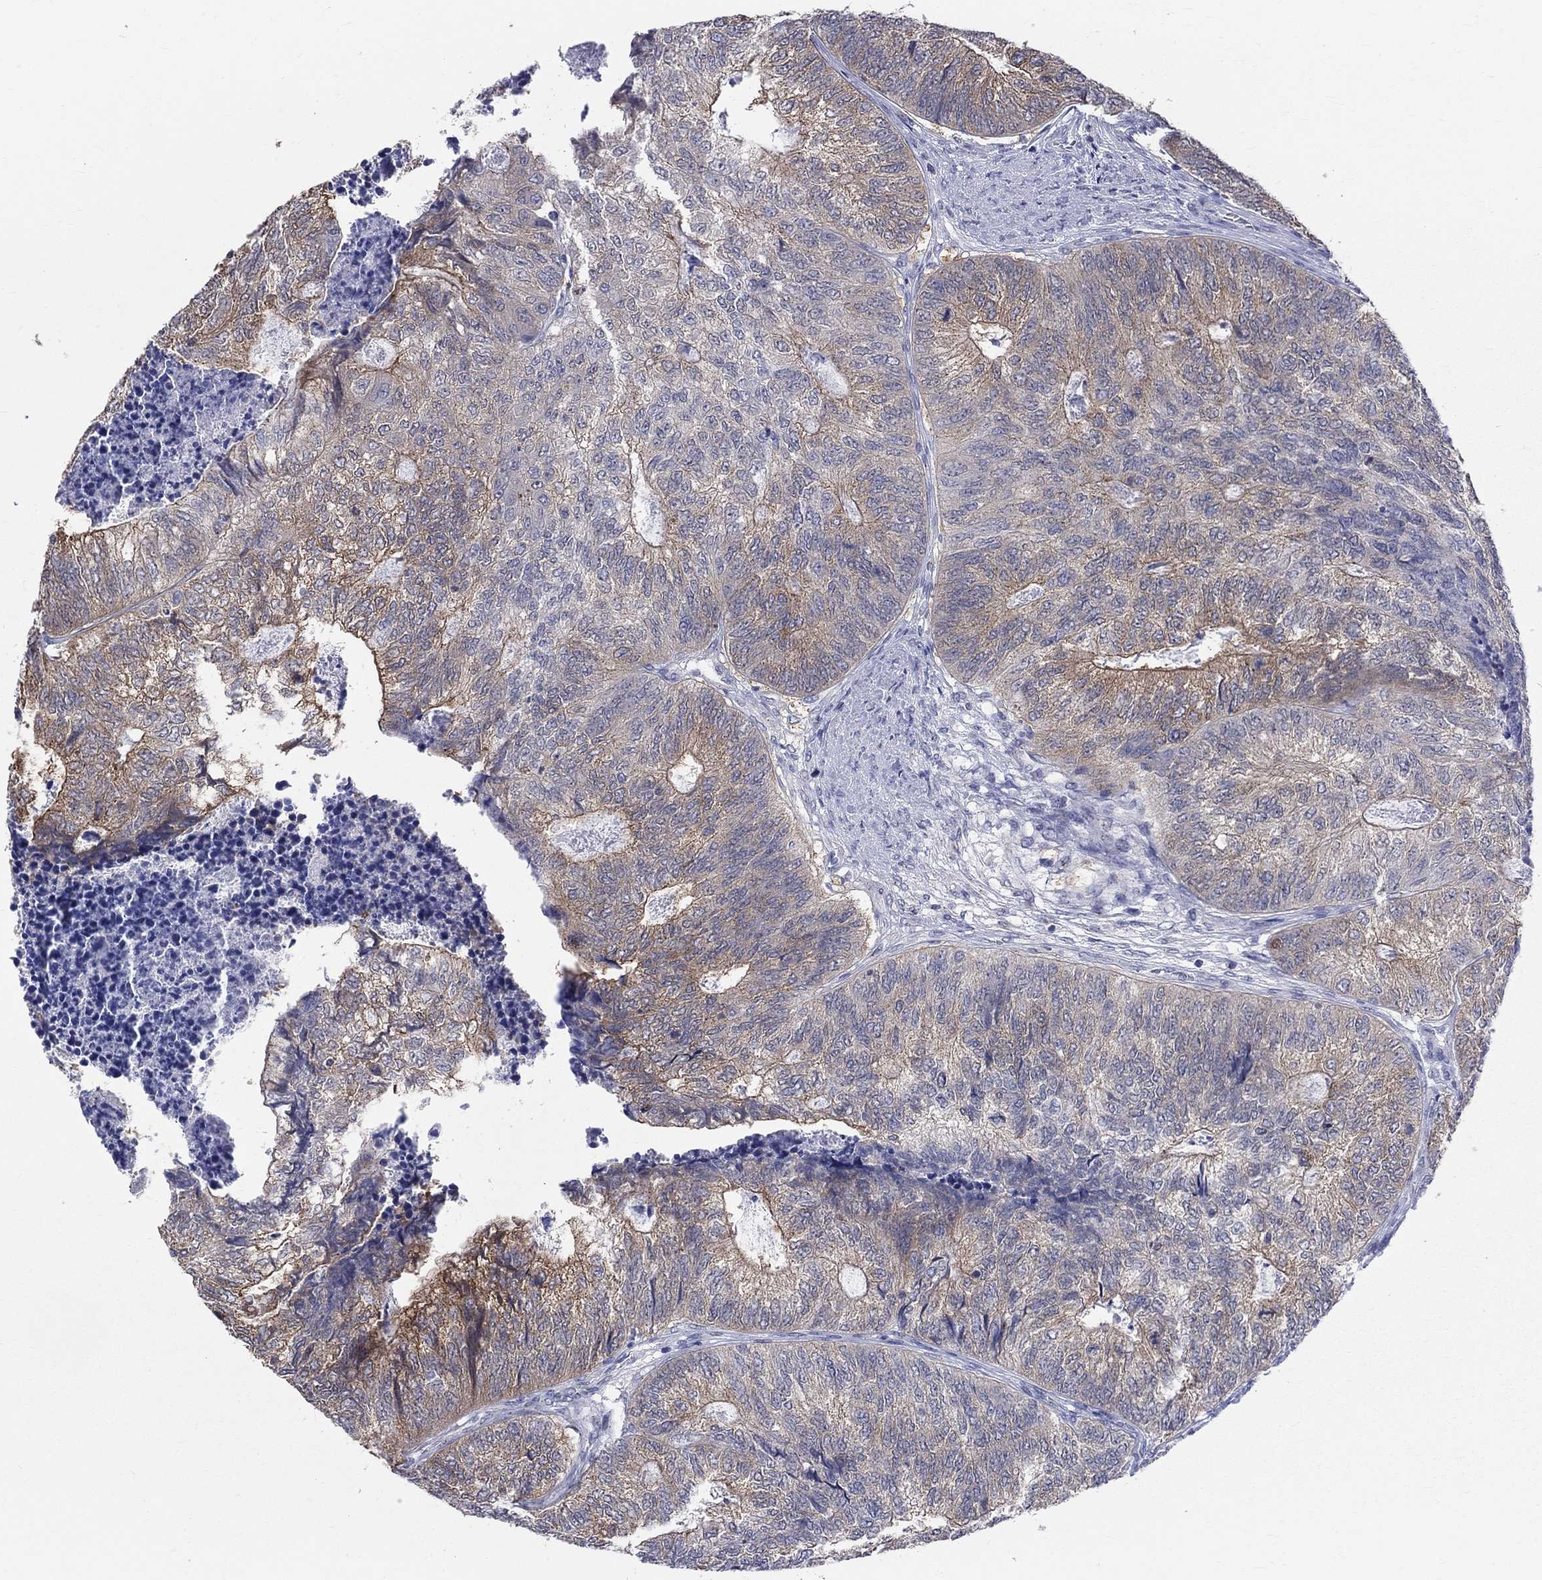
{"staining": {"intensity": "moderate", "quantity": "<25%", "location": "cytoplasmic/membranous"}, "tissue": "colorectal cancer", "cell_type": "Tumor cells", "image_type": "cancer", "snomed": [{"axis": "morphology", "description": "Adenocarcinoma, NOS"}, {"axis": "topography", "description": "Colon"}], "caption": "Colorectal adenocarcinoma tissue demonstrates moderate cytoplasmic/membranous staining in about <25% of tumor cells", "gene": "CEP43", "patient": {"sex": "female", "age": 67}}